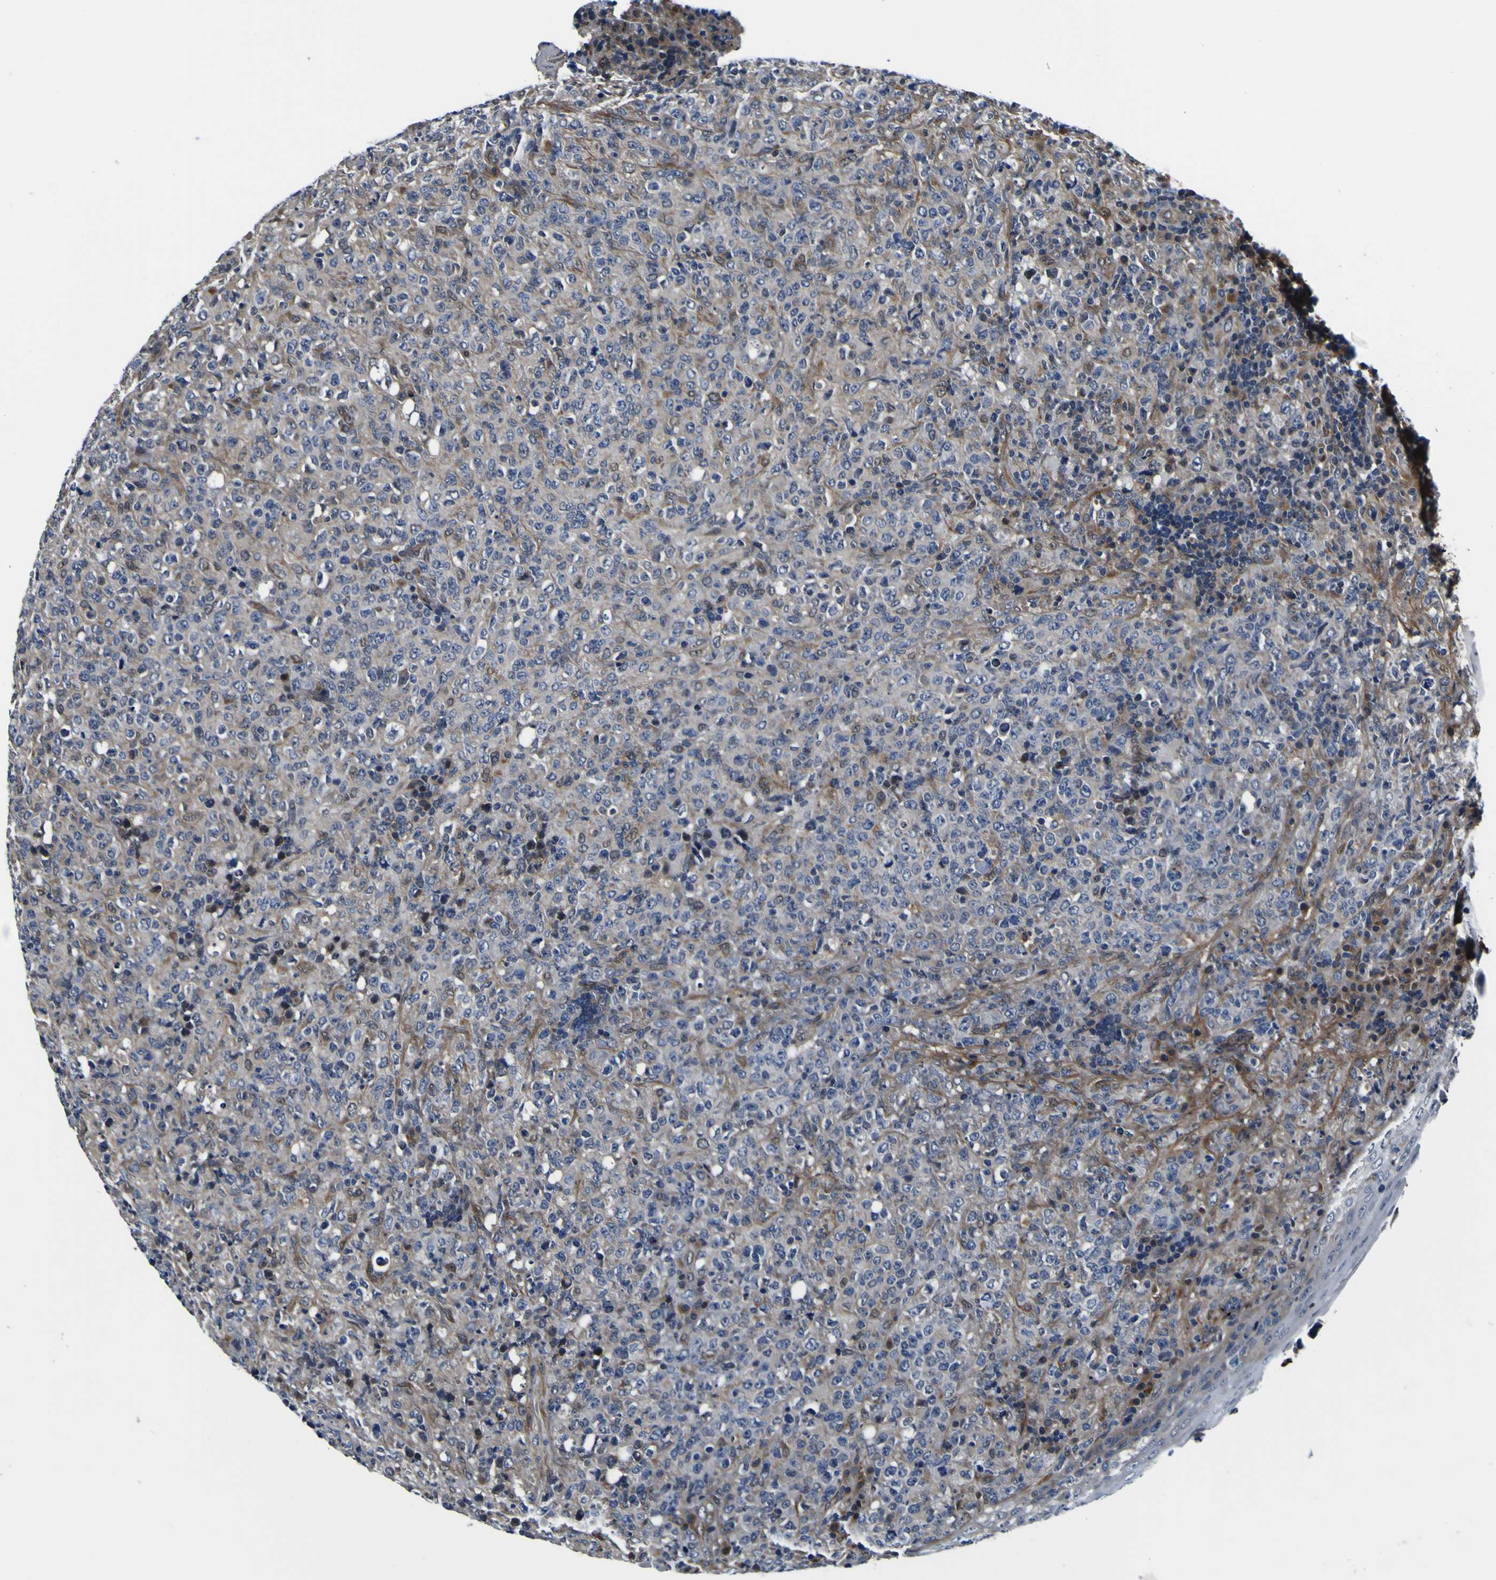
{"staining": {"intensity": "negative", "quantity": "none", "location": "none"}, "tissue": "lymphoma", "cell_type": "Tumor cells", "image_type": "cancer", "snomed": [{"axis": "morphology", "description": "Malignant lymphoma, non-Hodgkin's type, High grade"}, {"axis": "topography", "description": "Tonsil"}], "caption": "Tumor cells show no significant protein positivity in lymphoma.", "gene": "POSTN", "patient": {"sex": "female", "age": 36}}